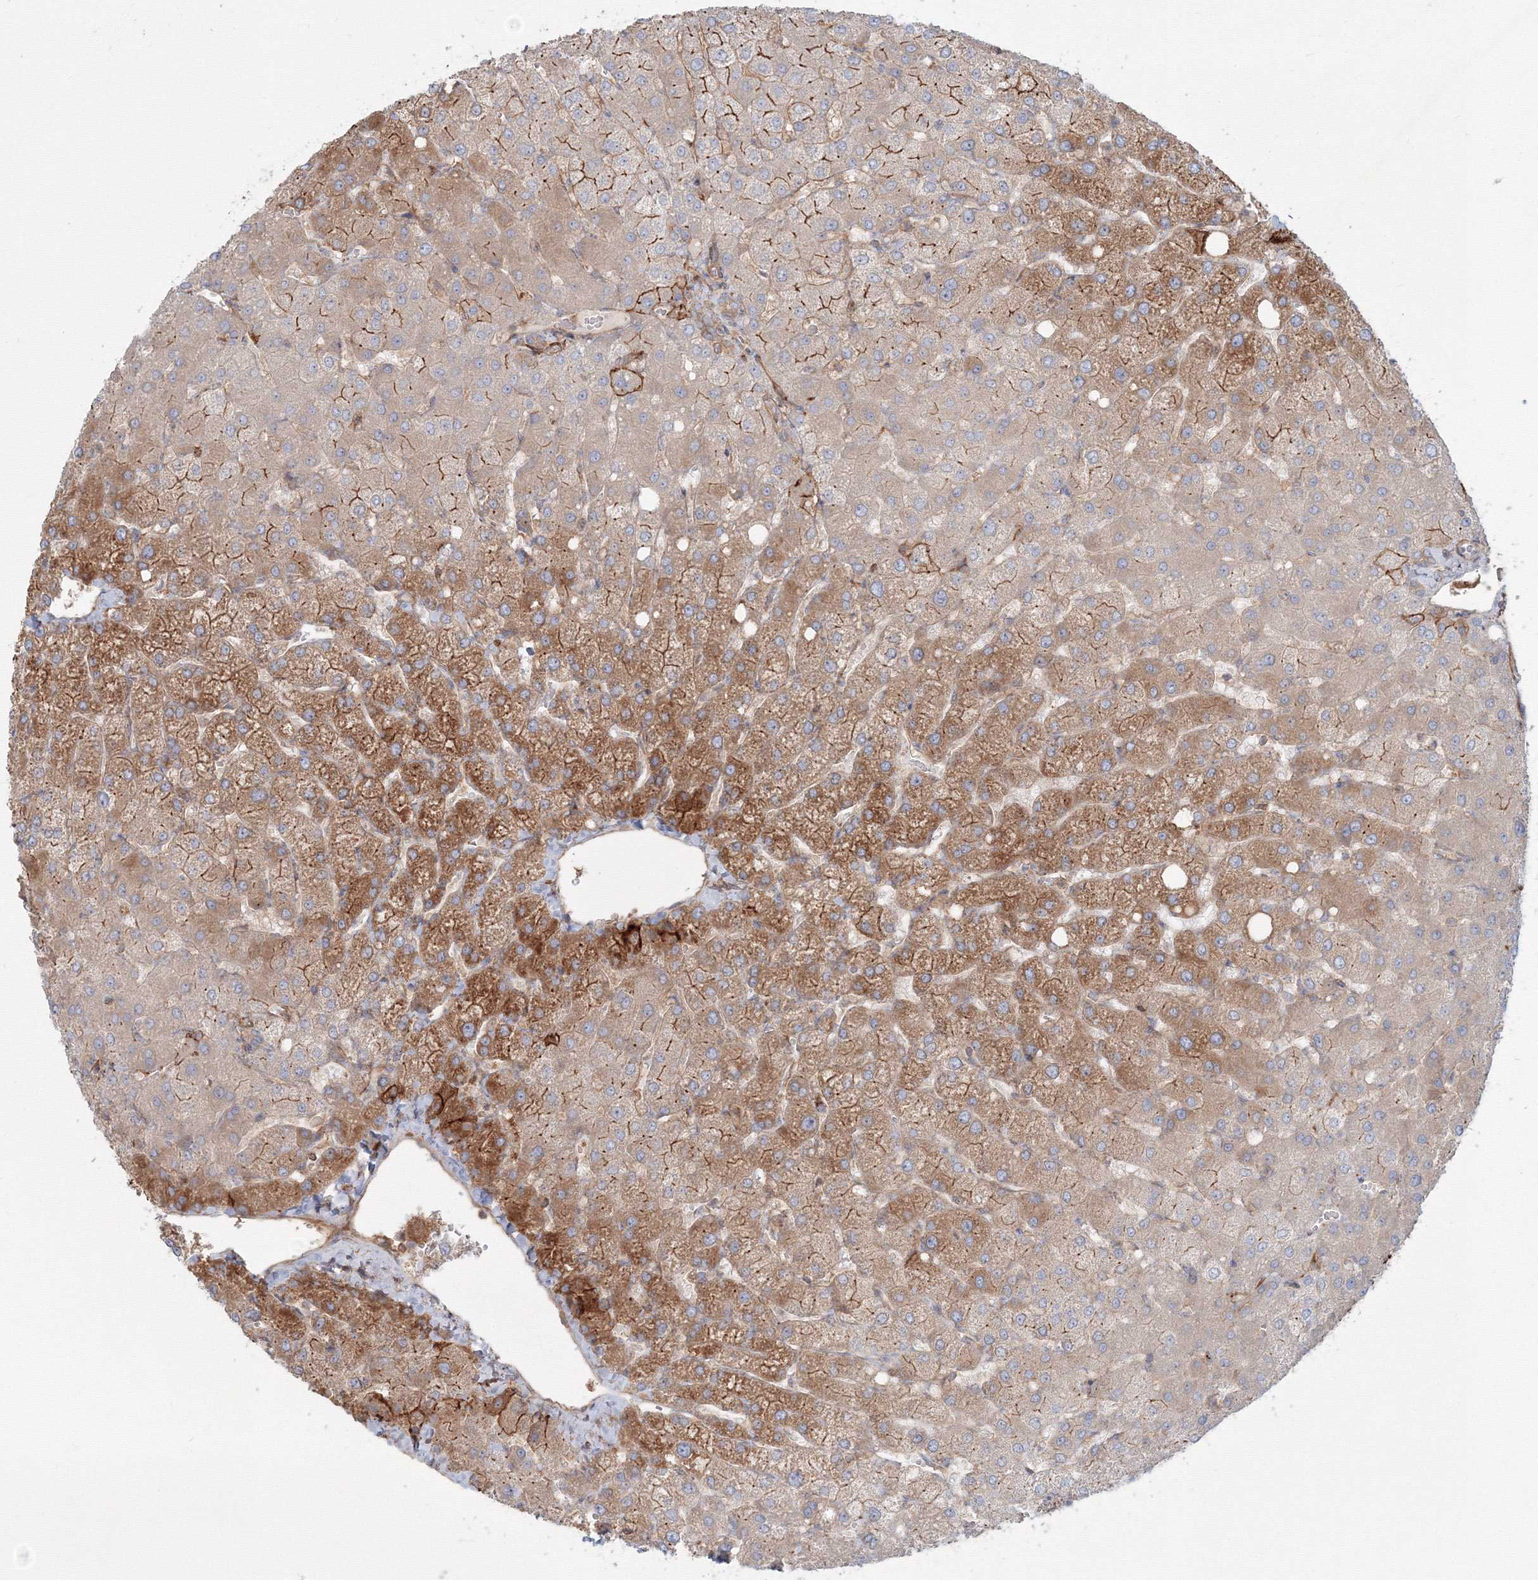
{"staining": {"intensity": "negative", "quantity": "none", "location": "none"}, "tissue": "liver", "cell_type": "Cholangiocytes", "image_type": "normal", "snomed": [{"axis": "morphology", "description": "Normal tissue, NOS"}, {"axis": "topography", "description": "Liver"}], "caption": "Immunohistochemical staining of benign liver reveals no significant staining in cholangiocytes.", "gene": "SH3PXD2A", "patient": {"sex": "female", "age": 54}}